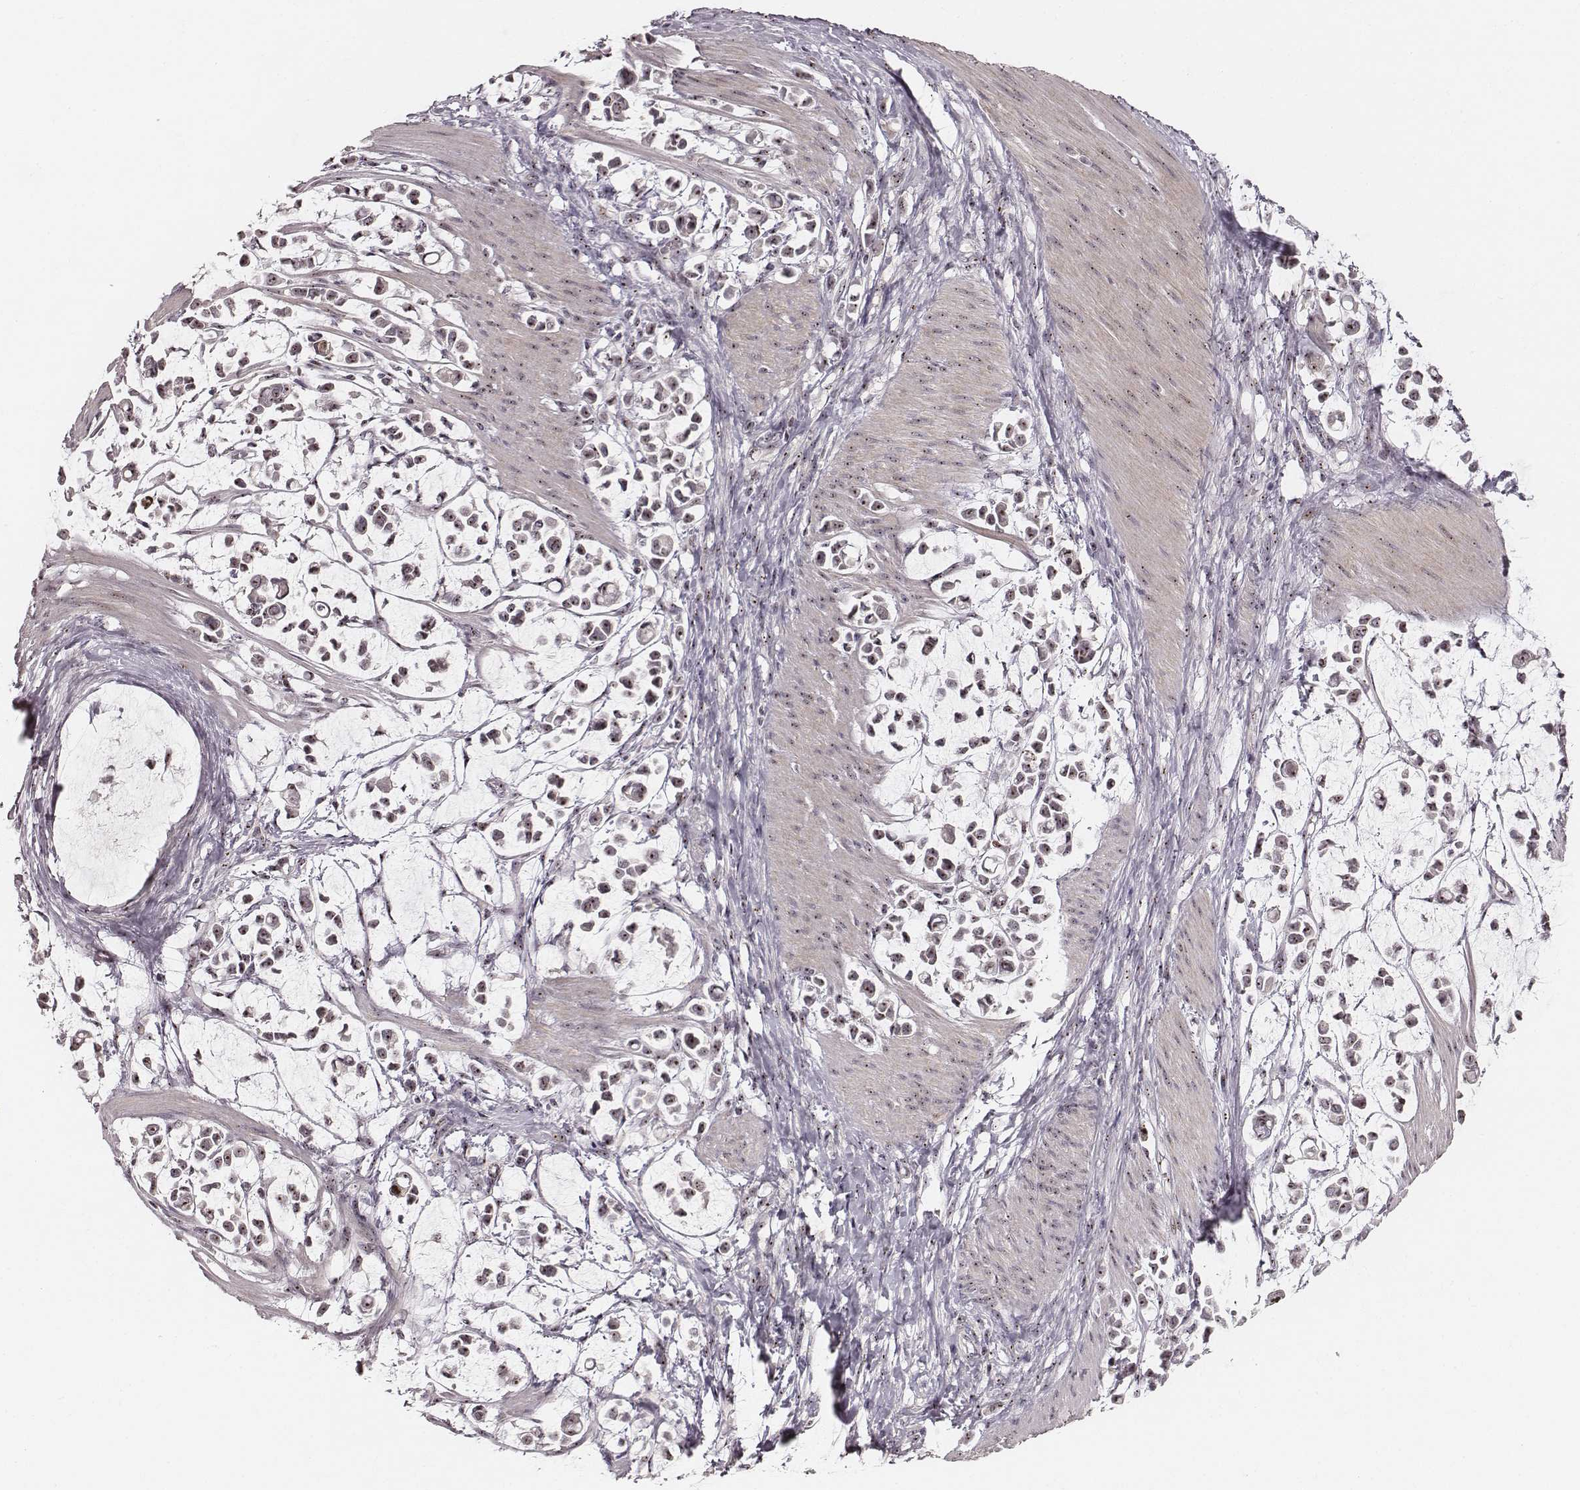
{"staining": {"intensity": "moderate", "quantity": ">75%", "location": "nuclear"}, "tissue": "stomach cancer", "cell_type": "Tumor cells", "image_type": "cancer", "snomed": [{"axis": "morphology", "description": "Adenocarcinoma, NOS"}, {"axis": "topography", "description": "Stomach"}], "caption": "The histopathology image displays a brown stain indicating the presence of a protein in the nuclear of tumor cells in stomach adenocarcinoma.", "gene": "NOP56", "patient": {"sex": "male", "age": 82}}